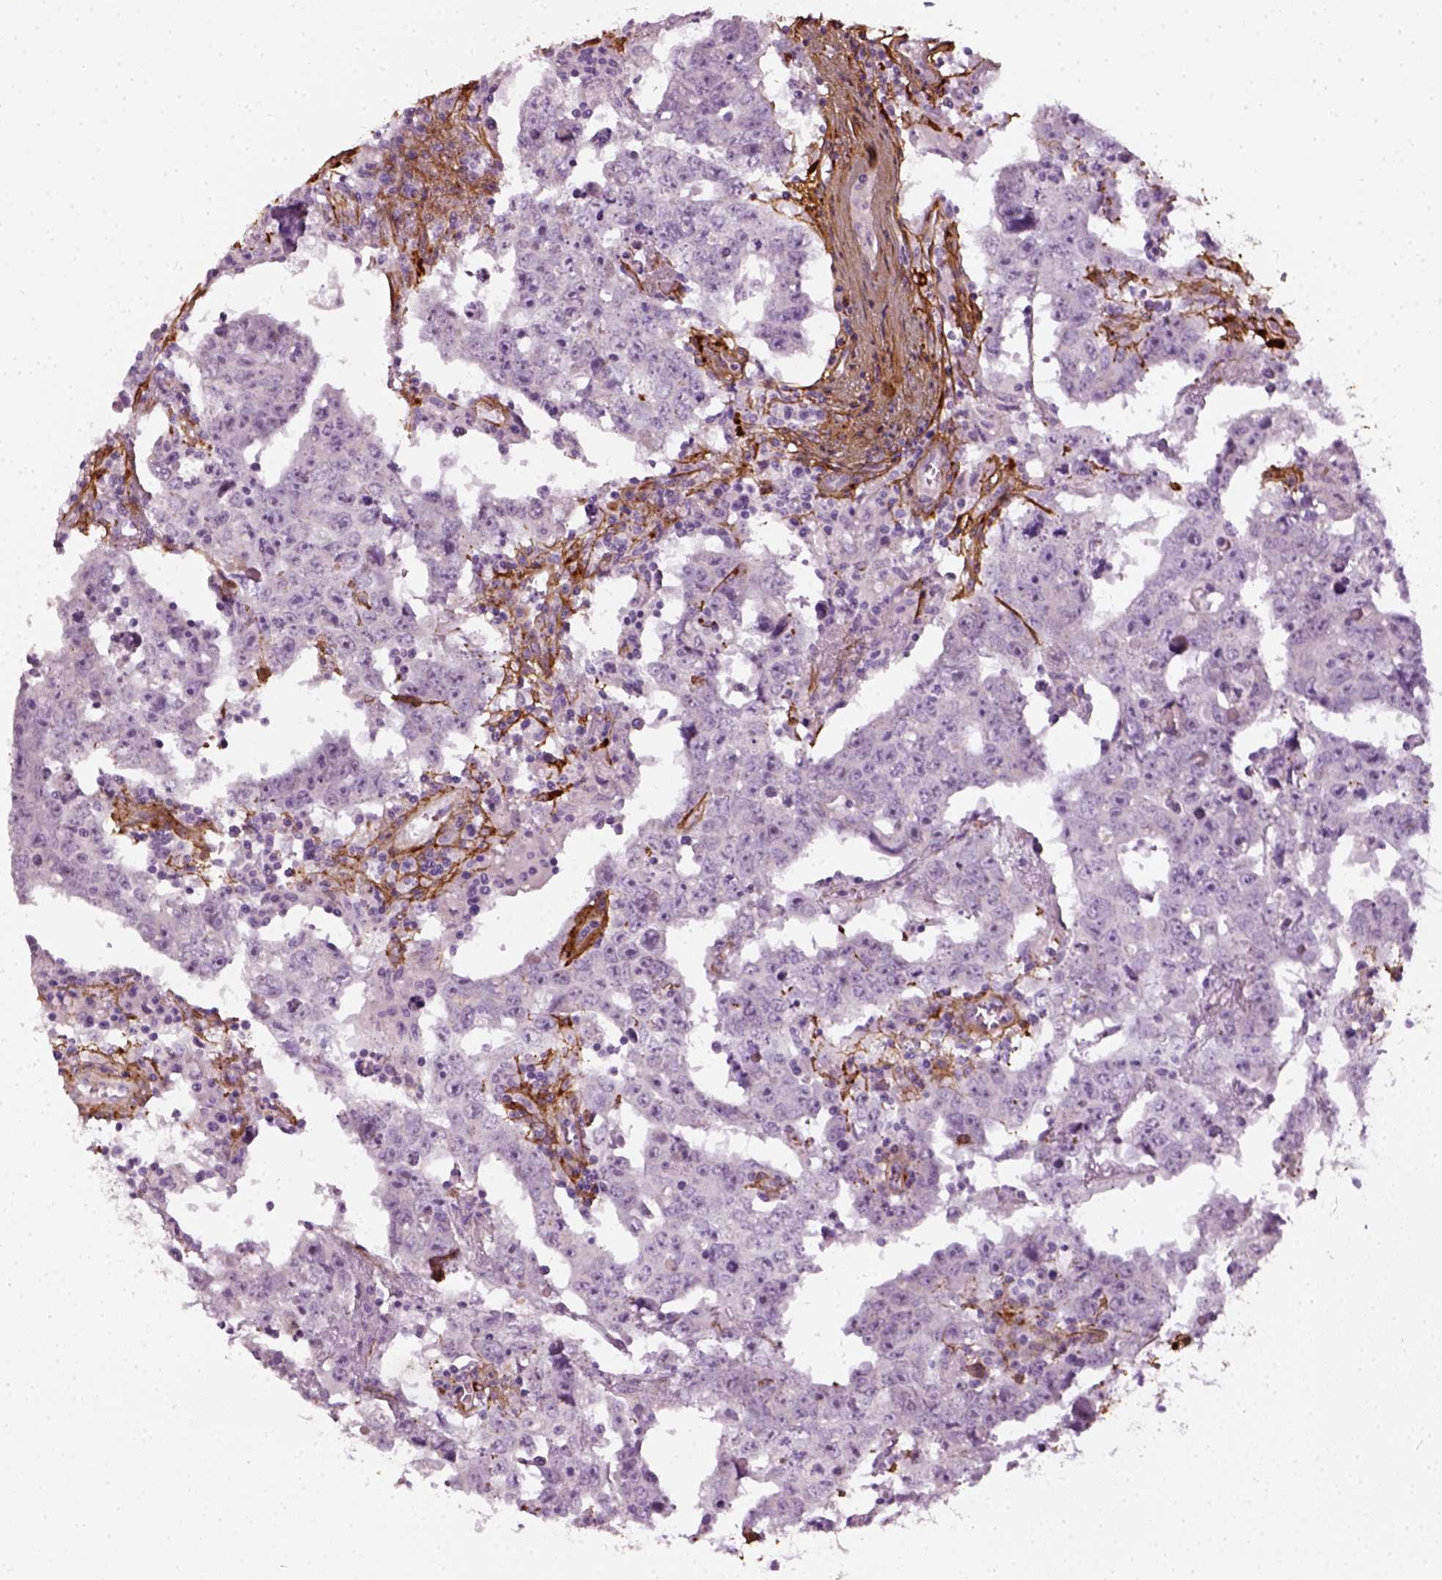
{"staining": {"intensity": "negative", "quantity": "none", "location": "none"}, "tissue": "testis cancer", "cell_type": "Tumor cells", "image_type": "cancer", "snomed": [{"axis": "morphology", "description": "Carcinoma, Embryonal, NOS"}, {"axis": "topography", "description": "Testis"}], "caption": "High magnification brightfield microscopy of embryonal carcinoma (testis) stained with DAB (3,3'-diaminobenzidine) (brown) and counterstained with hematoxylin (blue): tumor cells show no significant staining. Nuclei are stained in blue.", "gene": "COL6A2", "patient": {"sex": "male", "age": 22}}